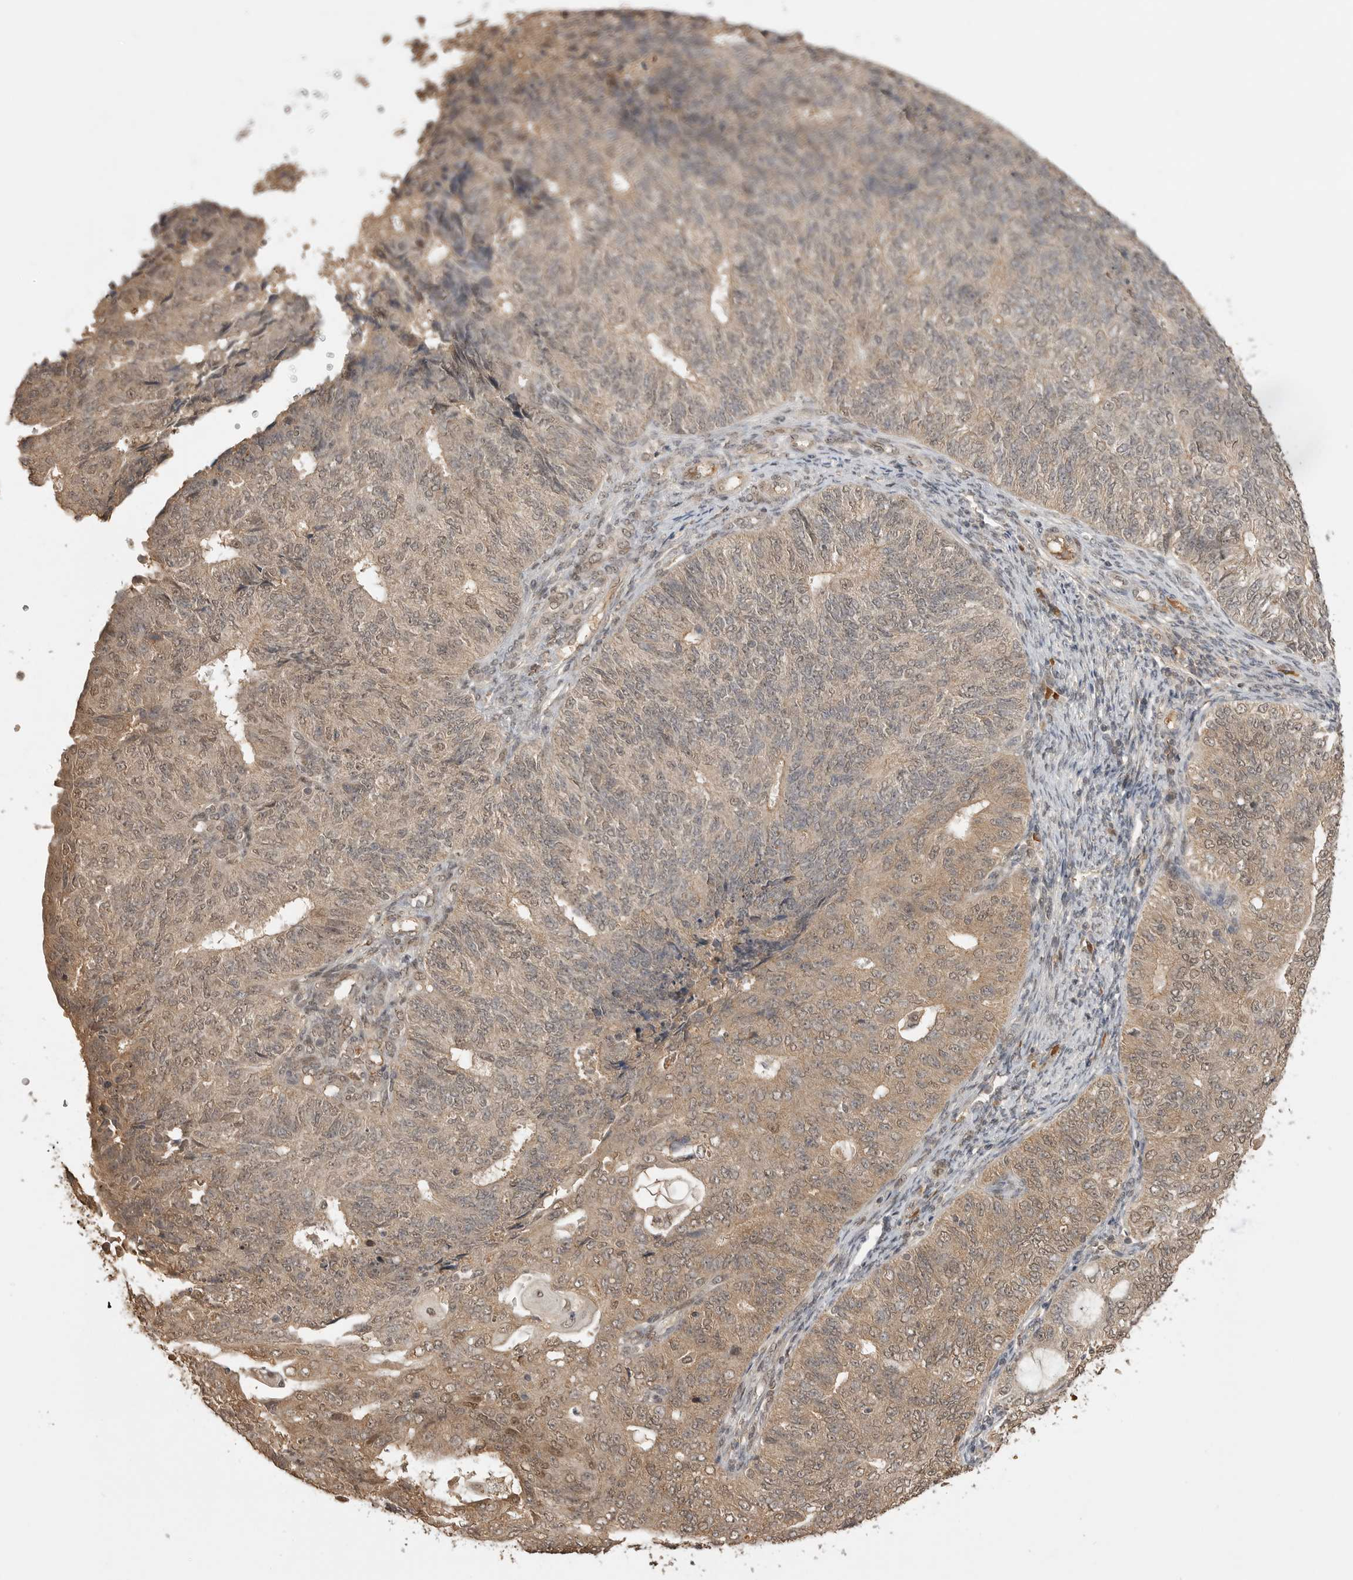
{"staining": {"intensity": "moderate", "quantity": ">75%", "location": "cytoplasmic/membranous,nuclear"}, "tissue": "endometrial cancer", "cell_type": "Tumor cells", "image_type": "cancer", "snomed": [{"axis": "morphology", "description": "Adenocarcinoma, NOS"}, {"axis": "topography", "description": "Endometrium"}], "caption": "Protein expression analysis of endometrial adenocarcinoma shows moderate cytoplasmic/membranous and nuclear positivity in about >75% of tumor cells.", "gene": "ASPSCR1", "patient": {"sex": "female", "age": 32}}